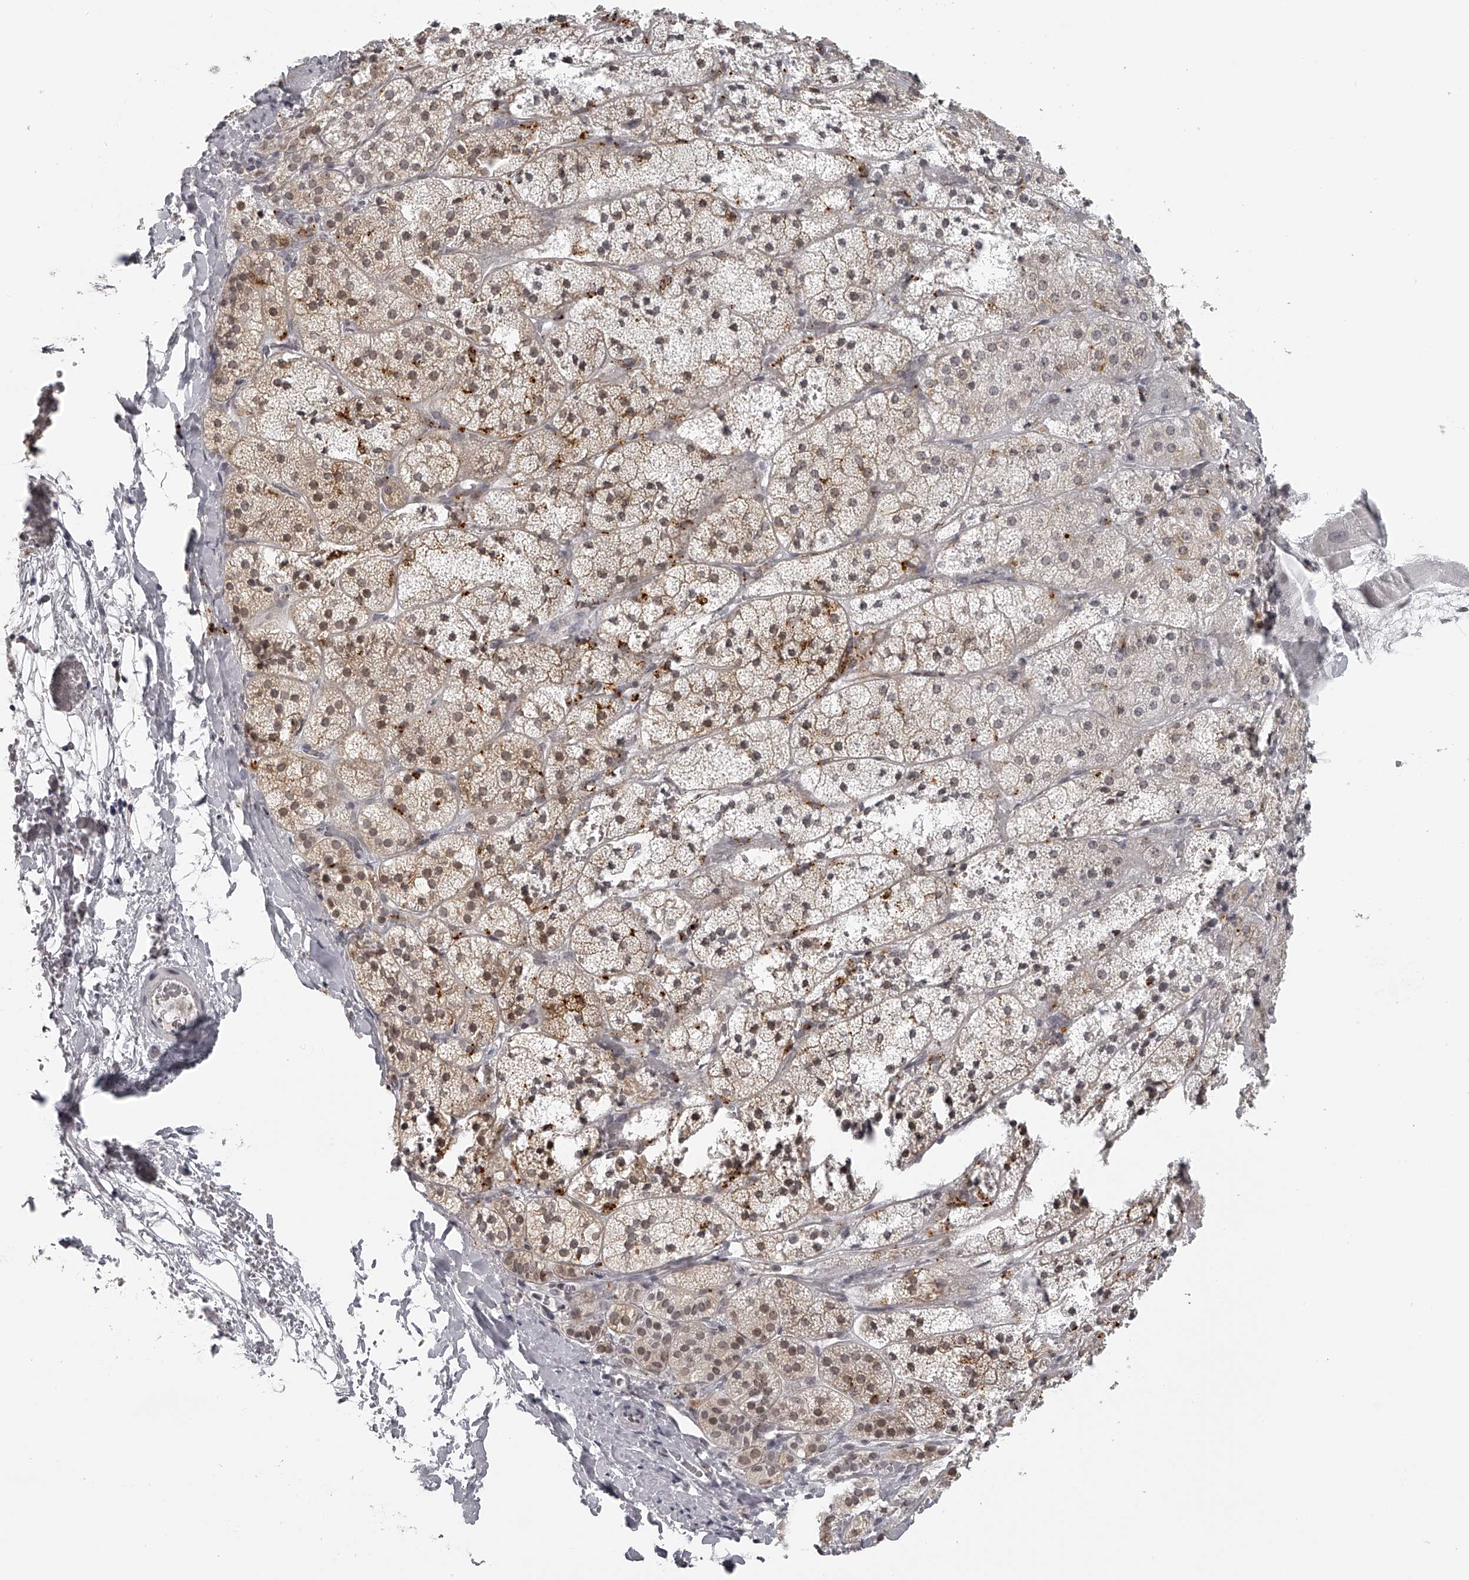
{"staining": {"intensity": "moderate", "quantity": ">75%", "location": "cytoplasmic/membranous,nuclear"}, "tissue": "adrenal gland", "cell_type": "Glandular cells", "image_type": "normal", "snomed": [{"axis": "morphology", "description": "Normal tissue, NOS"}, {"axis": "topography", "description": "Adrenal gland"}], "caption": "High-power microscopy captured an immunohistochemistry histopathology image of normal adrenal gland, revealing moderate cytoplasmic/membranous,nuclear positivity in about >75% of glandular cells.", "gene": "RNF220", "patient": {"sex": "female", "age": 44}}